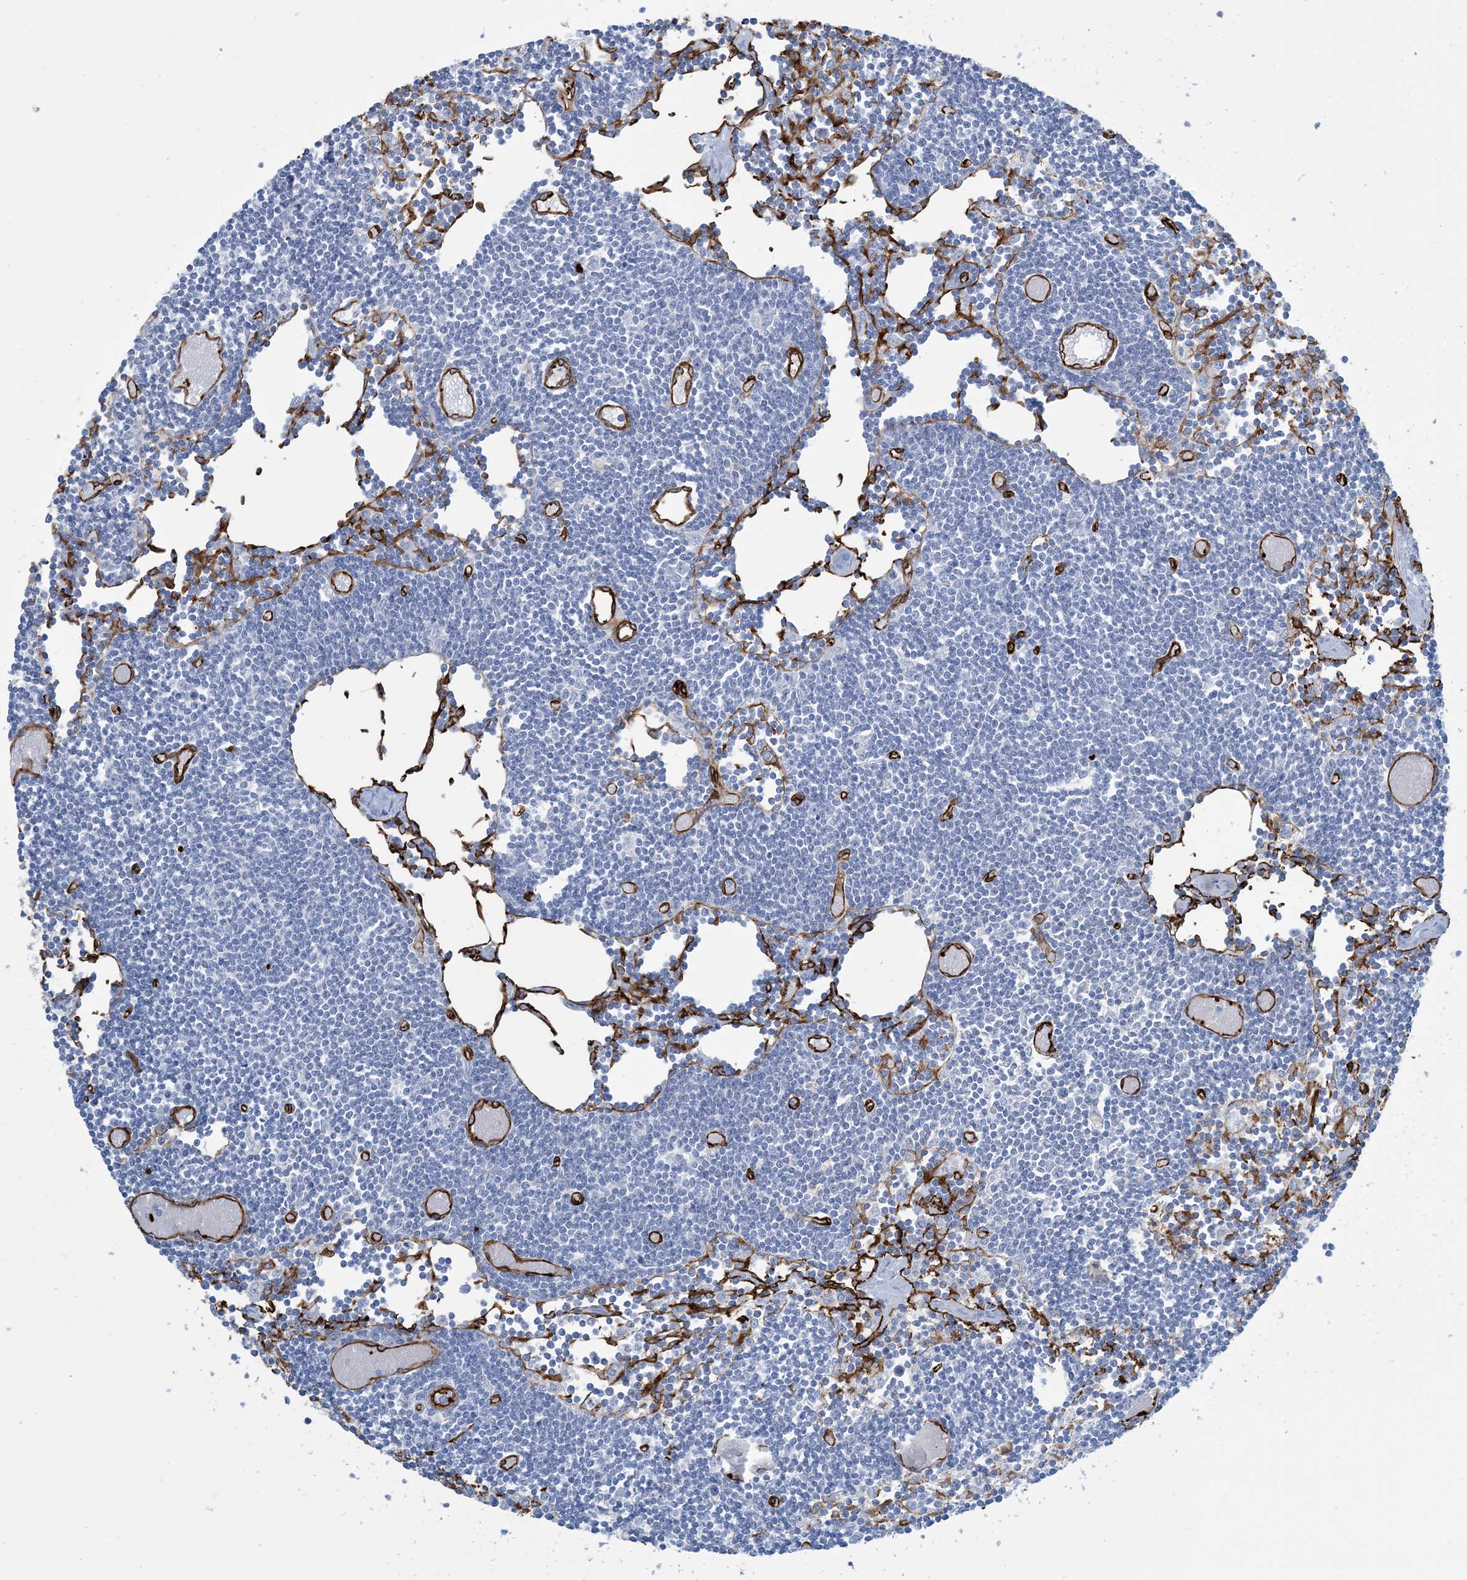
{"staining": {"intensity": "negative", "quantity": "none", "location": "none"}, "tissue": "lymph node", "cell_type": "Germinal center cells", "image_type": "normal", "snomed": [{"axis": "morphology", "description": "Normal tissue, NOS"}, {"axis": "topography", "description": "Lymph node"}], "caption": "Immunohistochemistry image of normal lymph node: human lymph node stained with DAB (3,3'-diaminobenzidine) reveals no significant protein staining in germinal center cells. The staining was performed using DAB to visualize the protein expression in brown, while the nuclei were stained in blue with hematoxylin (Magnification: 20x).", "gene": "EPS8L3", "patient": {"sex": "female", "age": 11}}